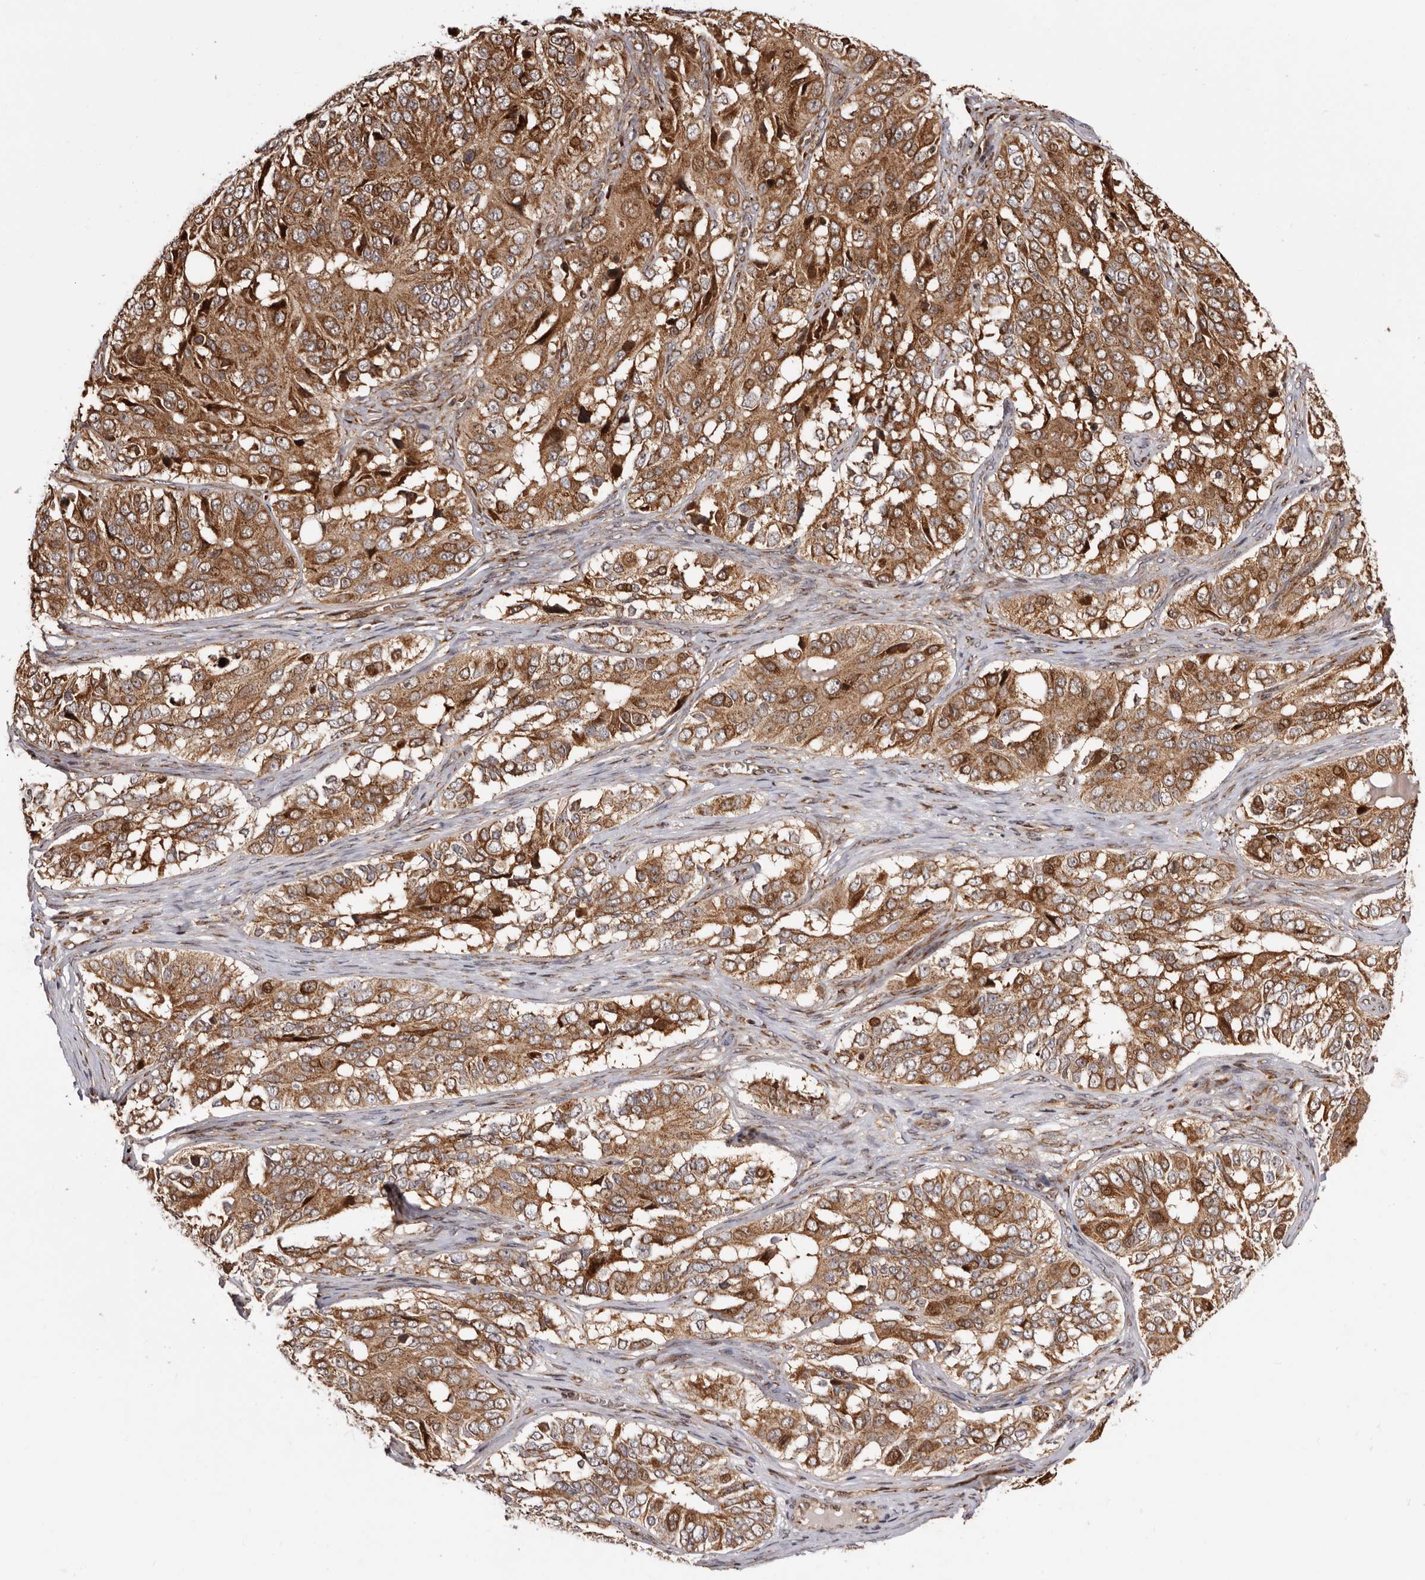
{"staining": {"intensity": "strong", "quantity": ">75%", "location": "cytoplasmic/membranous"}, "tissue": "ovarian cancer", "cell_type": "Tumor cells", "image_type": "cancer", "snomed": [{"axis": "morphology", "description": "Carcinoma, endometroid"}, {"axis": "topography", "description": "Ovary"}], "caption": "Protein staining shows strong cytoplasmic/membranous staining in approximately >75% of tumor cells in ovarian endometroid carcinoma.", "gene": "GPR27", "patient": {"sex": "female", "age": 51}}